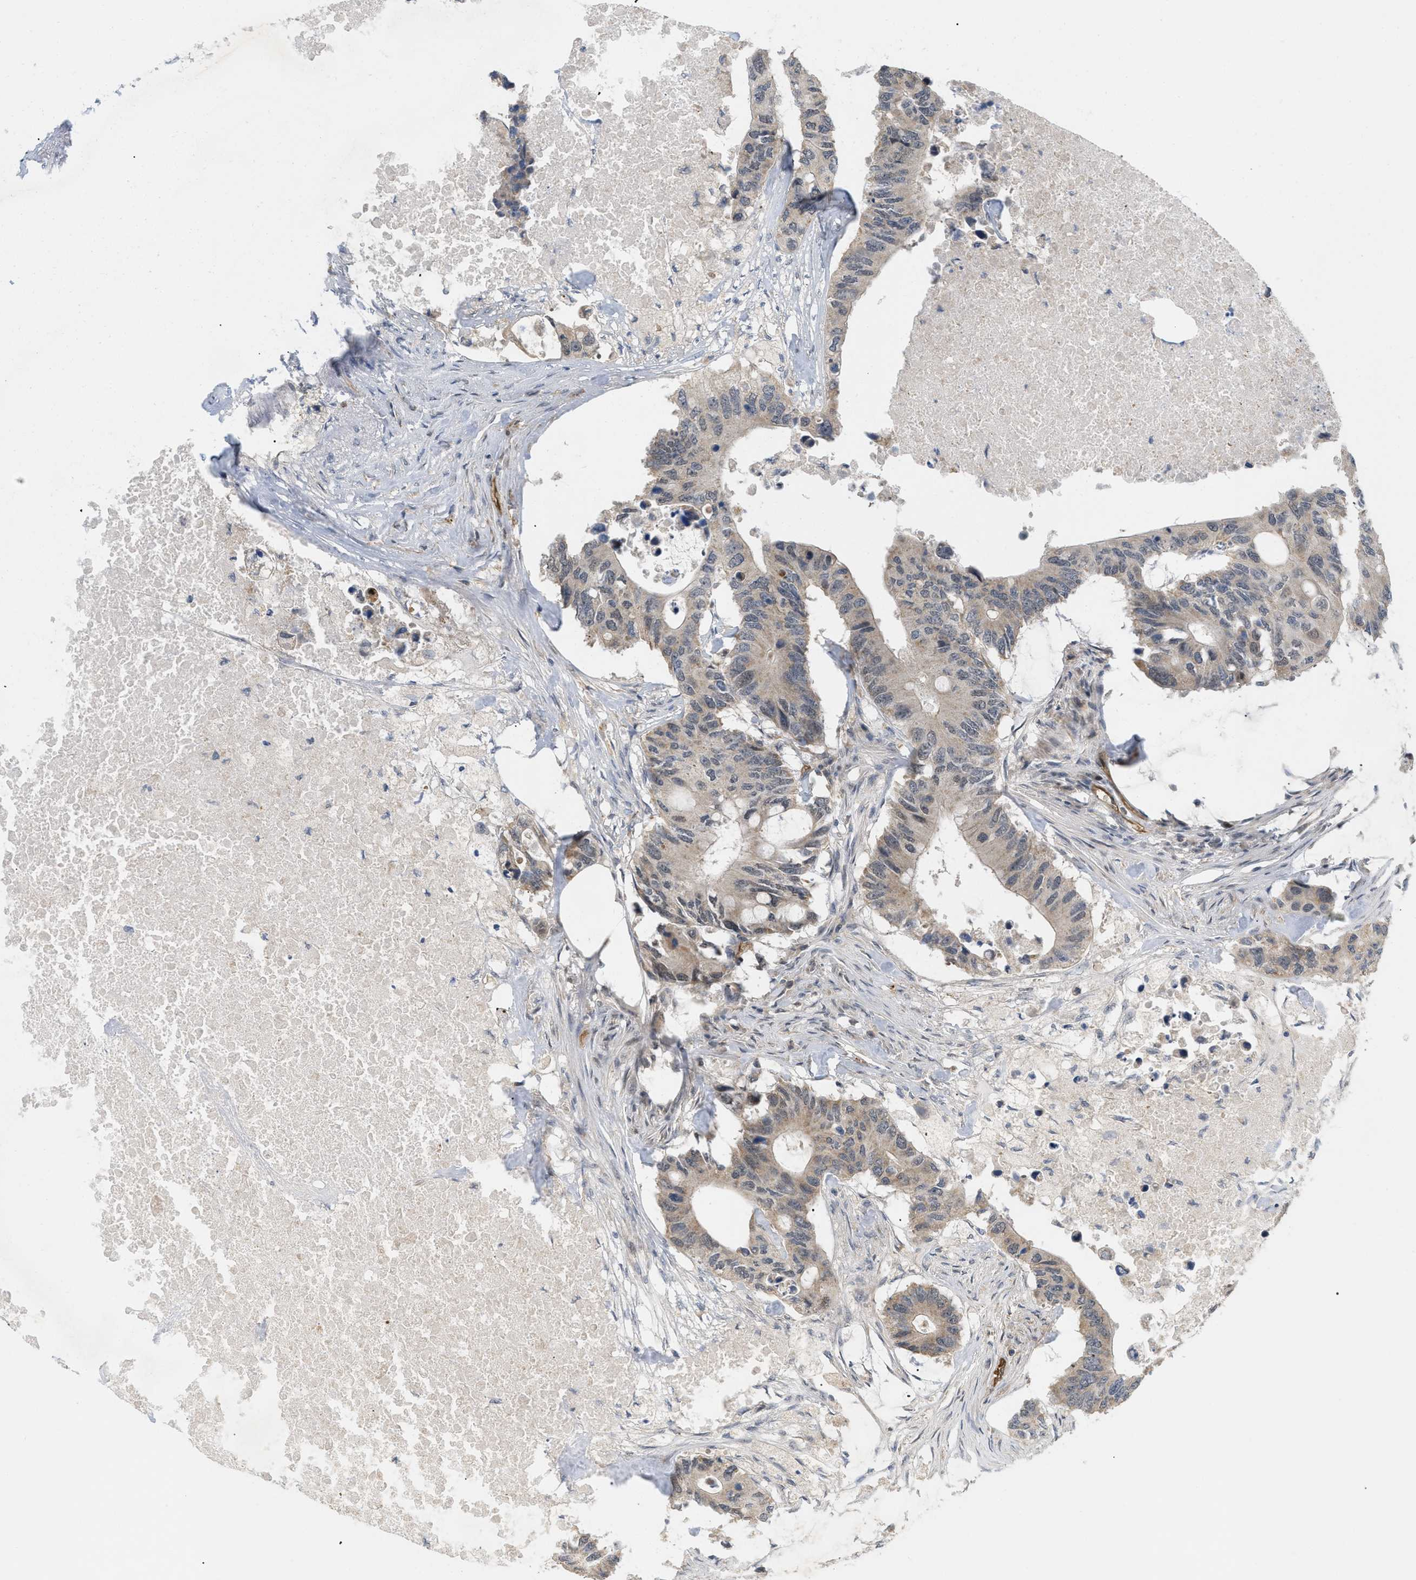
{"staining": {"intensity": "moderate", "quantity": "25%-75%", "location": "cytoplasmic/membranous"}, "tissue": "colorectal cancer", "cell_type": "Tumor cells", "image_type": "cancer", "snomed": [{"axis": "morphology", "description": "Adenocarcinoma, NOS"}, {"axis": "topography", "description": "Colon"}], "caption": "Immunohistochemistry (DAB) staining of human adenocarcinoma (colorectal) displays moderate cytoplasmic/membranous protein positivity in about 25%-75% of tumor cells. (DAB (3,3'-diaminobenzidine) IHC with brightfield microscopy, high magnification).", "gene": "PALMD", "patient": {"sex": "male", "age": 71}}